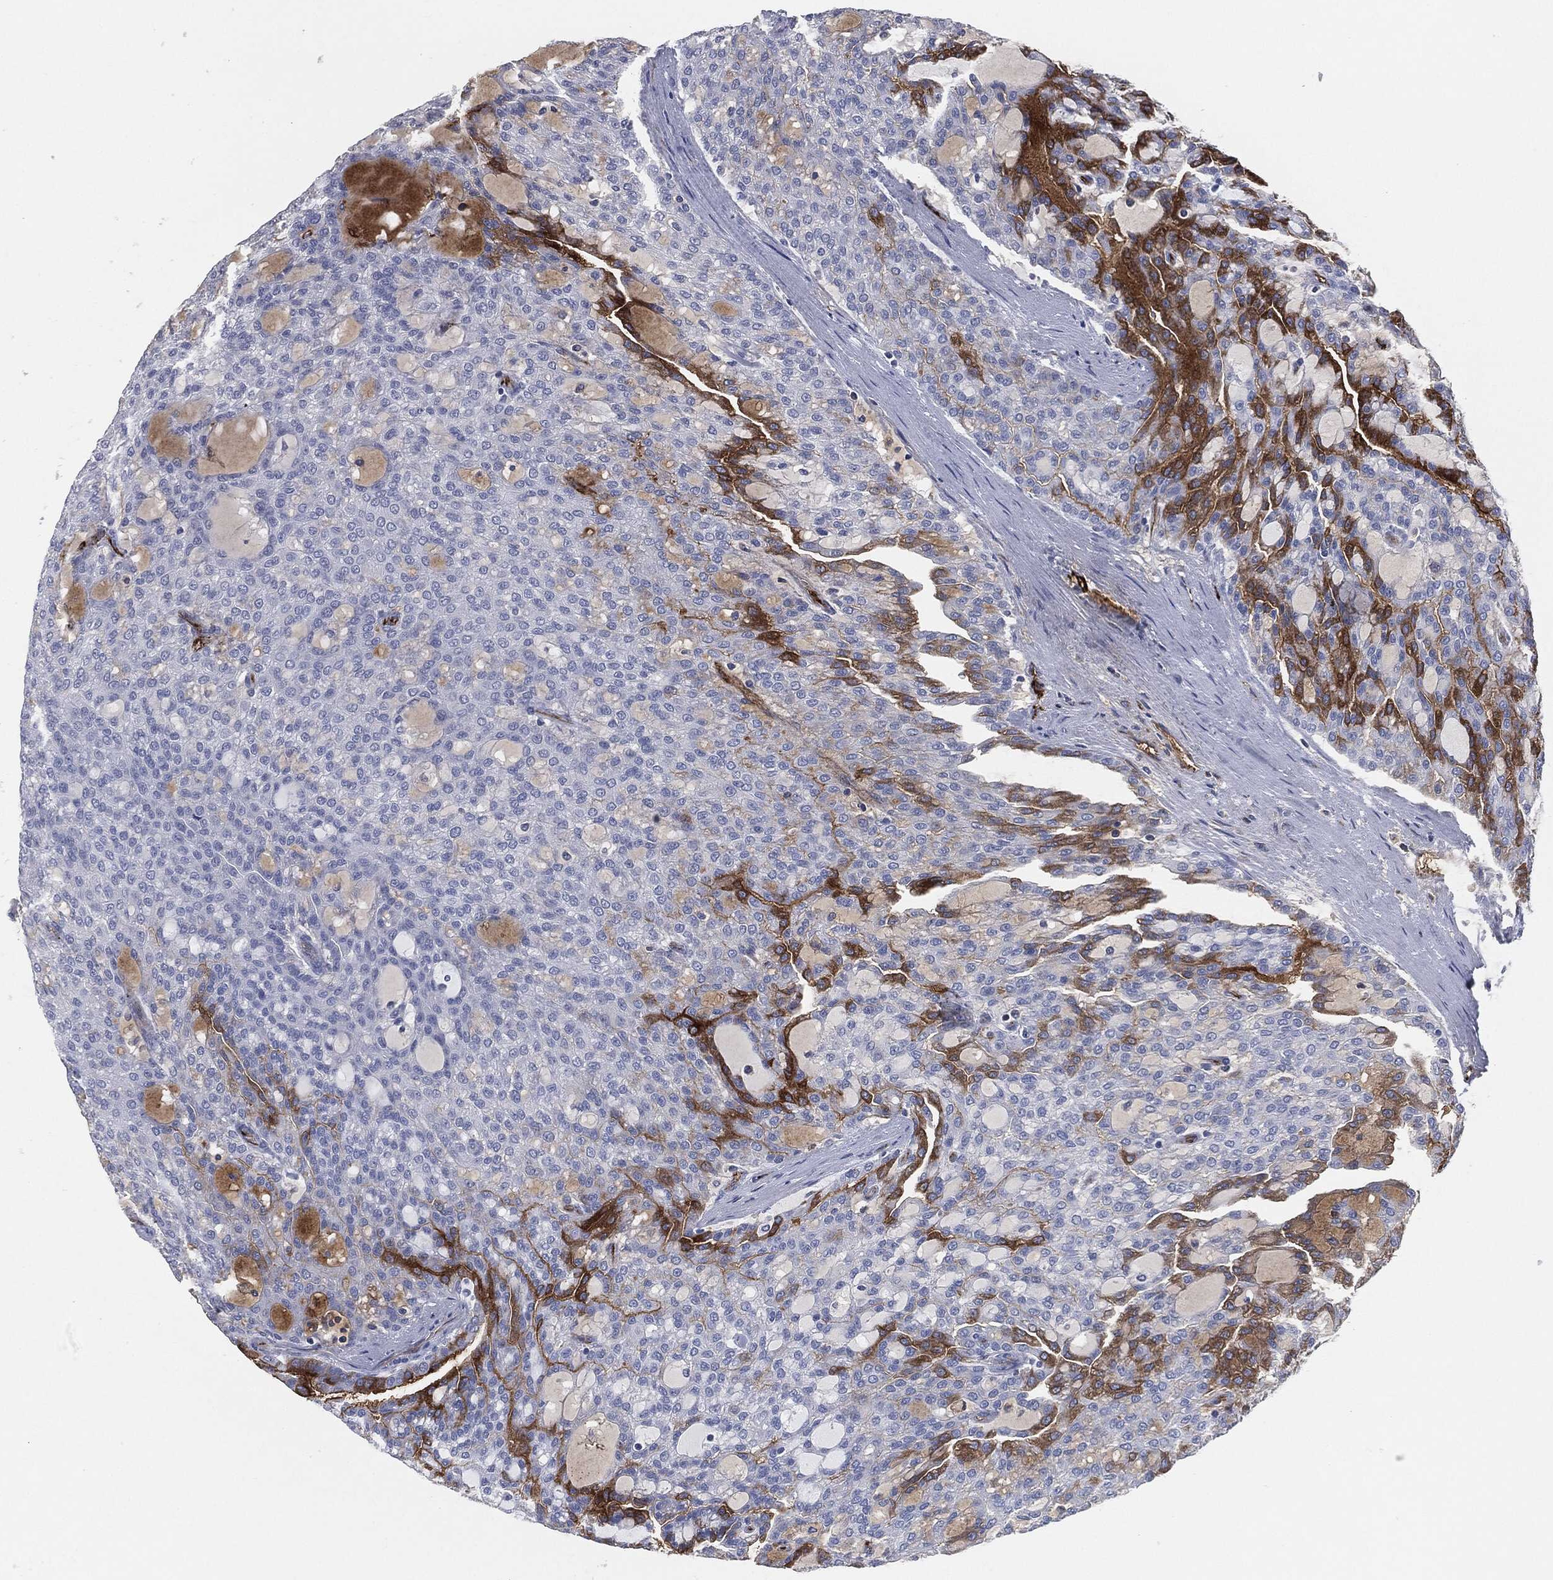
{"staining": {"intensity": "moderate", "quantity": "<25%", "location": "cytoplasmic/membranous"}, "tissue": "renal cancer", "cell_type": "Tumor cells", "image_type": "cancer", "snomed": [{"axis": "morphology", "description": "Adenocarcinoma, NOS"}, {"axis": "topography", "description": "Kidney"}], "caption": "DAB (3,3'-diaminobenzidine) immunohistochemical staining of renal cancer reveals moderate cytoplasmic/membranous protein expression in approximately <25% of tumor cells.", "gene": "APOB", "patient": {"sex": "male", "age": 63}}